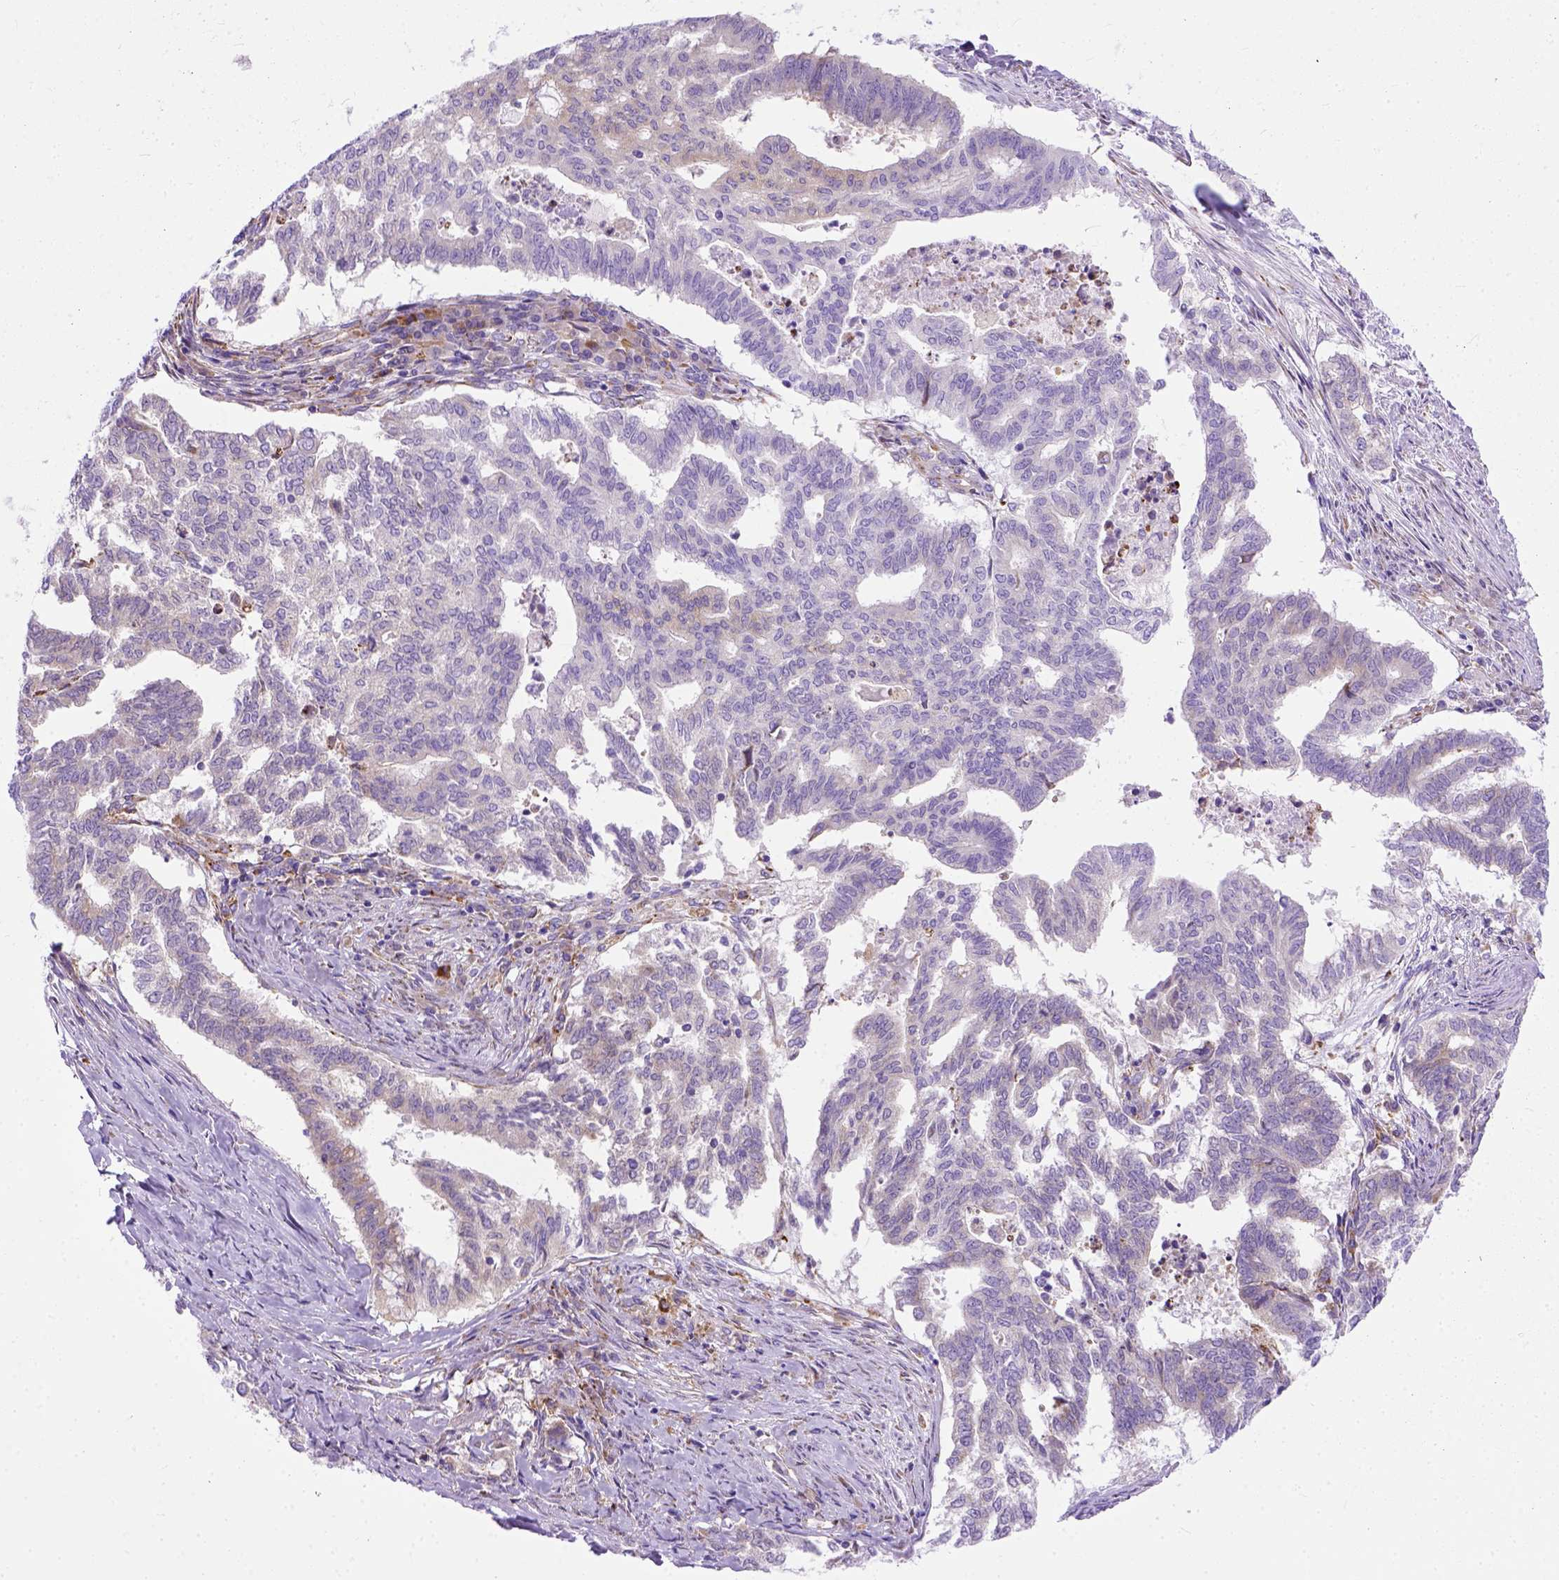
{"staining": {"intensity": "moderate", "quantity": "<25%", "location": "cytoplasmic/membranous"}, "tissue": "endometrial cancer", "cell_type": "Tumor cells", "image_type": "cancer", "snomed": [{"axis": "morphology", "description": "Adenocarcinoma, NOS"}, {"axis": "topography", "description": "Endometrium"}], "caption": "High-magnification brightfield microscopy of endometrial cancer (adenocarcinoma) stained with DAB (3,3'-diaminobenzidine) (brown) and counterstained with hematoxylin (blue). tumor cells exhibit moderate cytoplasmic/membranous staining is present in approximately<25% of cells.", "gene": "PLK4", "patient": {"sex": "female", "age": 79}}